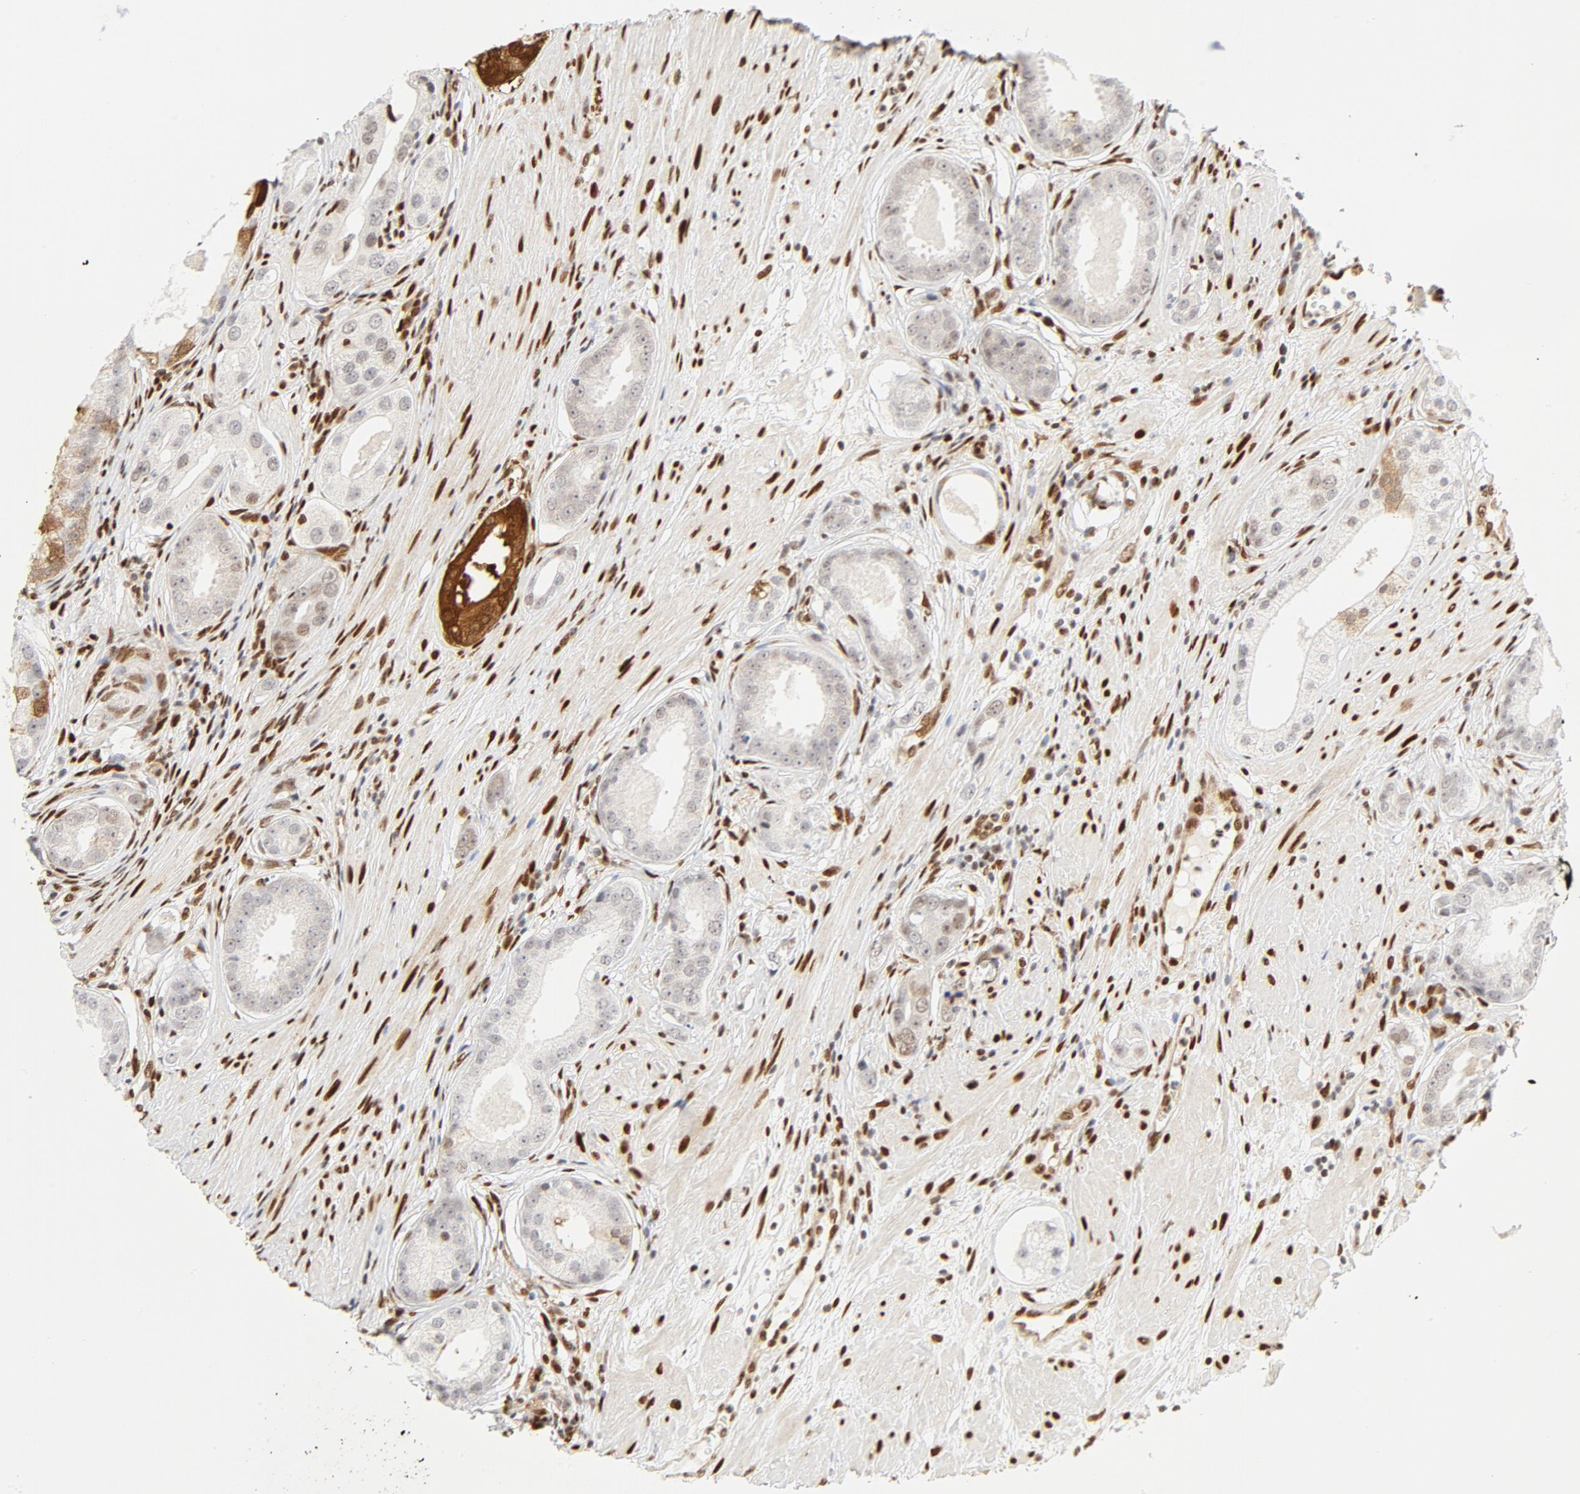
{"staining": {"intensity": "weak", "quantity": "<25%", "location": "nuclear"}, "tissue": "prostate cancer", "cell_type": "Tumor cells", "image_type": "cancer", "snomed": [{"axis": "morphology", "description": "Adenocarcinoma, Medium grade"}, {"axis": "topography", "description": "Prostate"}], "caption": "Medium-grade adenocarcinoma (prostate) stained for a protein using immunohistochemistry demonstrates no staining tumor cells.", "gene": "MEF2A", "patient": {"sex": "male", "age": 53}}